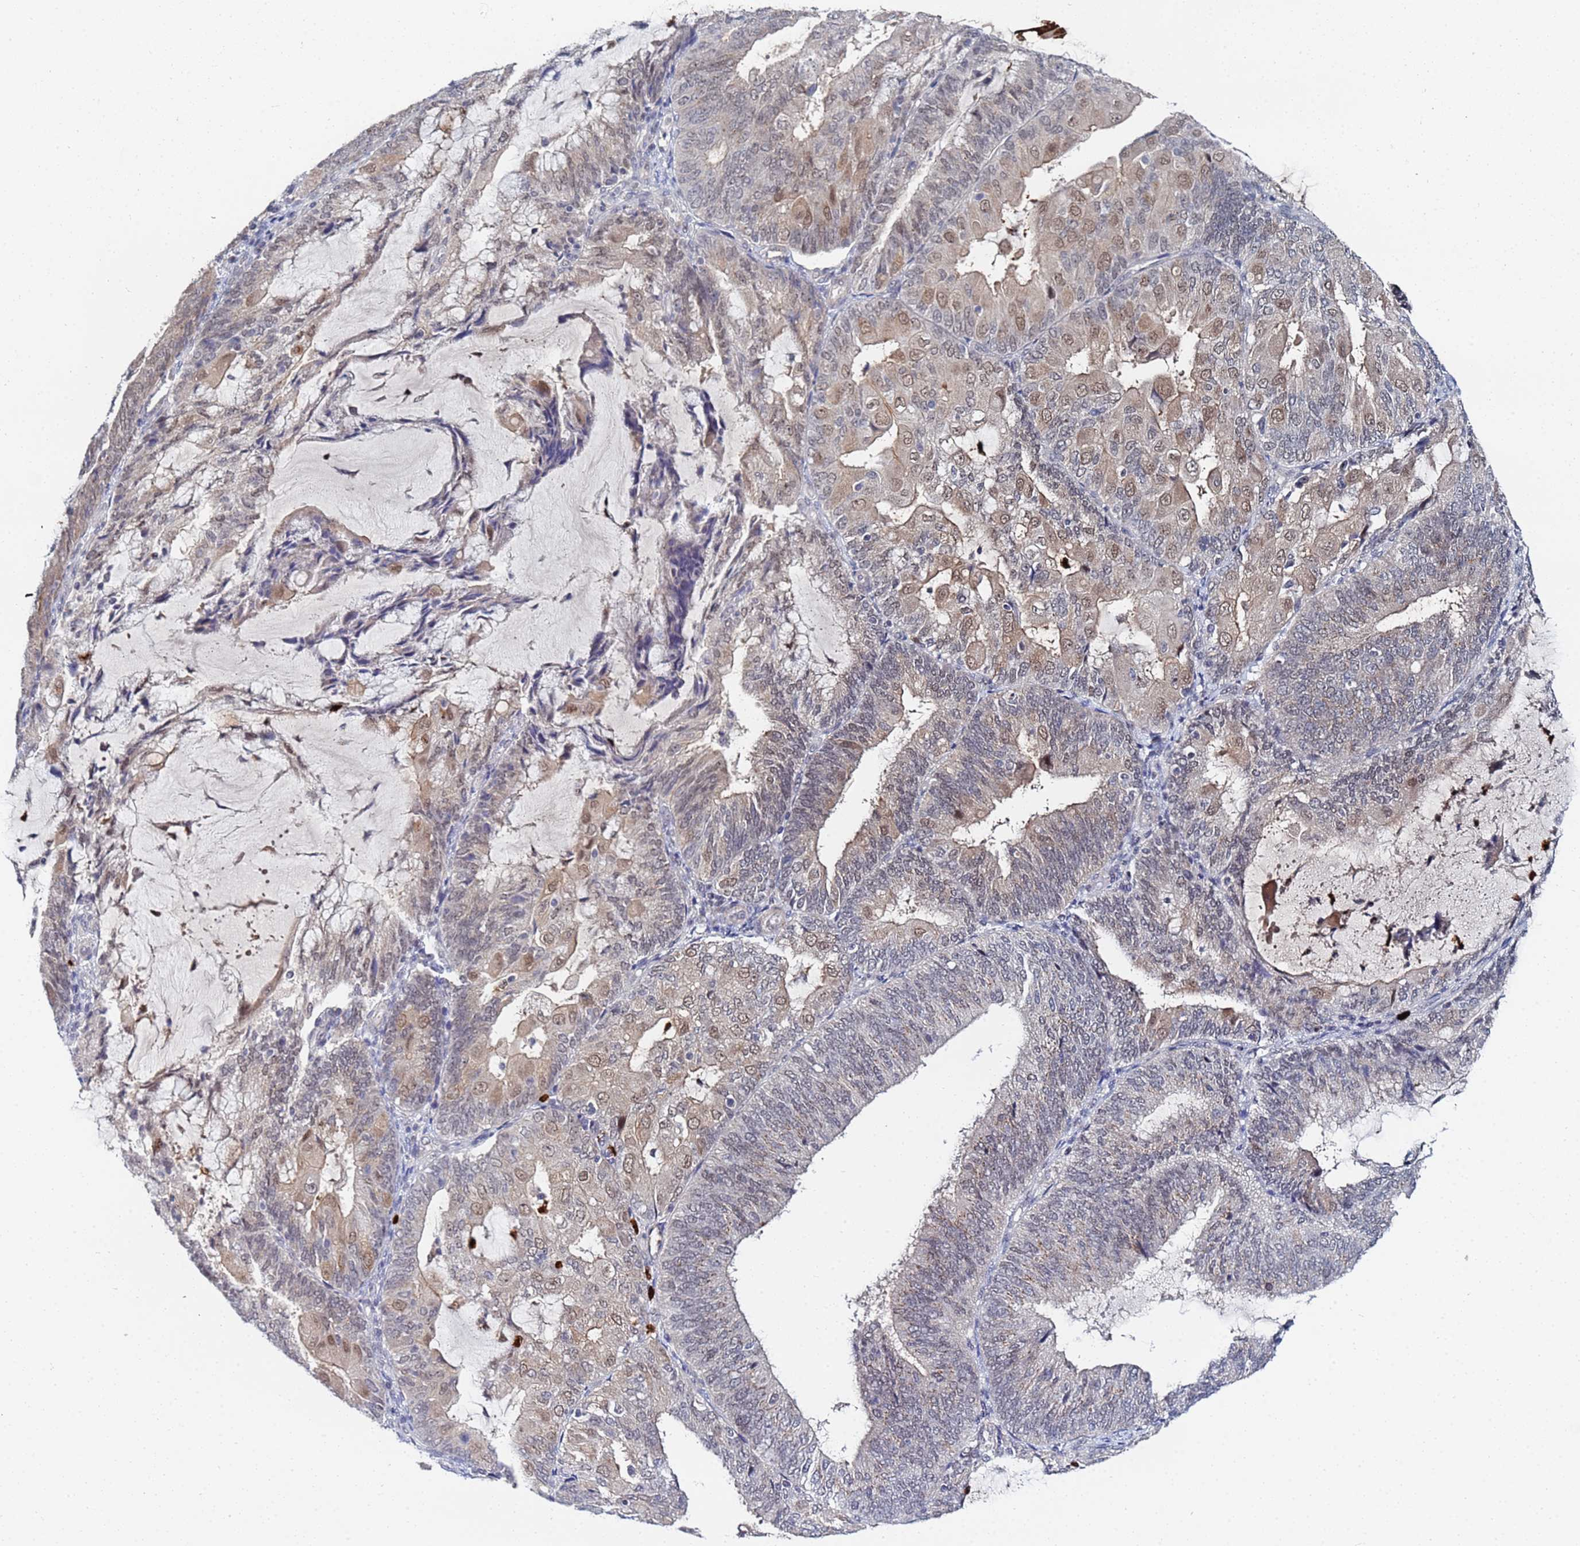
{"staining": {"intensity": "moderate", "quantity": "25%-75%", "location": "cytoplasmic/membranous,nuclear"}, "tissue": "endometrial cancer", "cell_type": "Tumor cells", "image_type": "cancer", "snomed": [{"axis": "morphology", "description": "Adenocarcinoma, NOS"}, {"axis": "topography", "description": "Endometrium"}], "caption": "This is an image of immunohistochemistry staining of endometrial adenocarcinoma, which shows moderate expression in the cytoplasmic/membranous and nuclear of tumor cells.", "gene": "MTCL1", "patient": {"sex": "female", "age": 81}}